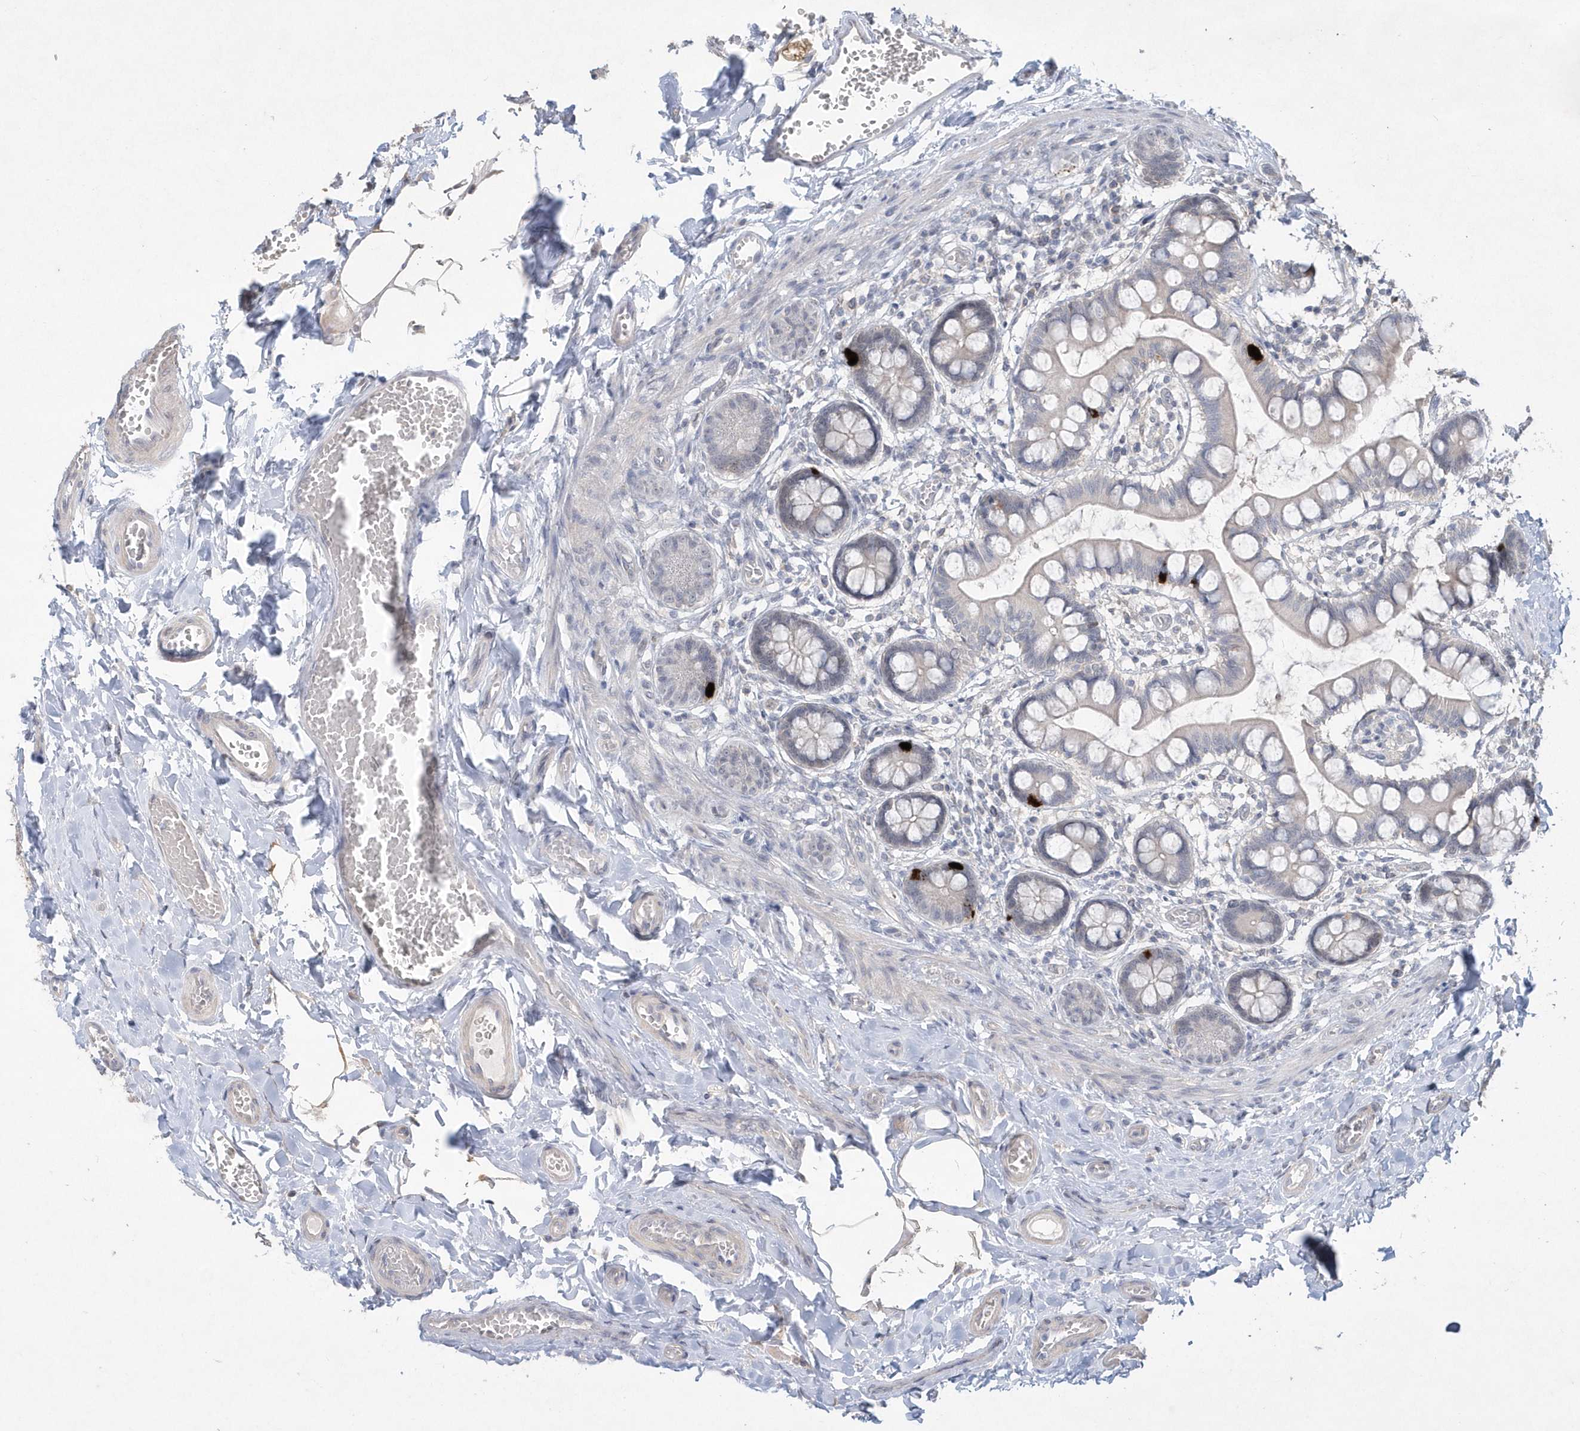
{"staining": {"intensity": "strong", "quantity": "<25%", "location": "cytoplasmic/membranous"}, "tissue": "small intestine", "cell_type": "Glandular cells", "image_type": "normal", "snomed": [{"axis": "morphology", "description": "Normal tissue, NOS"}, {"axis": "topography", "description": "Small intestine"}], "caption": "A medium amount of strong cytoplasmic/membranous staining is identified in about <25% of glandular cells in benign small intestine. The protein of interest is shown in brown color, while the nuclei are stained blue.", "gene": "TSPEAR", "patient": {"sex": "male", "age": 52}}